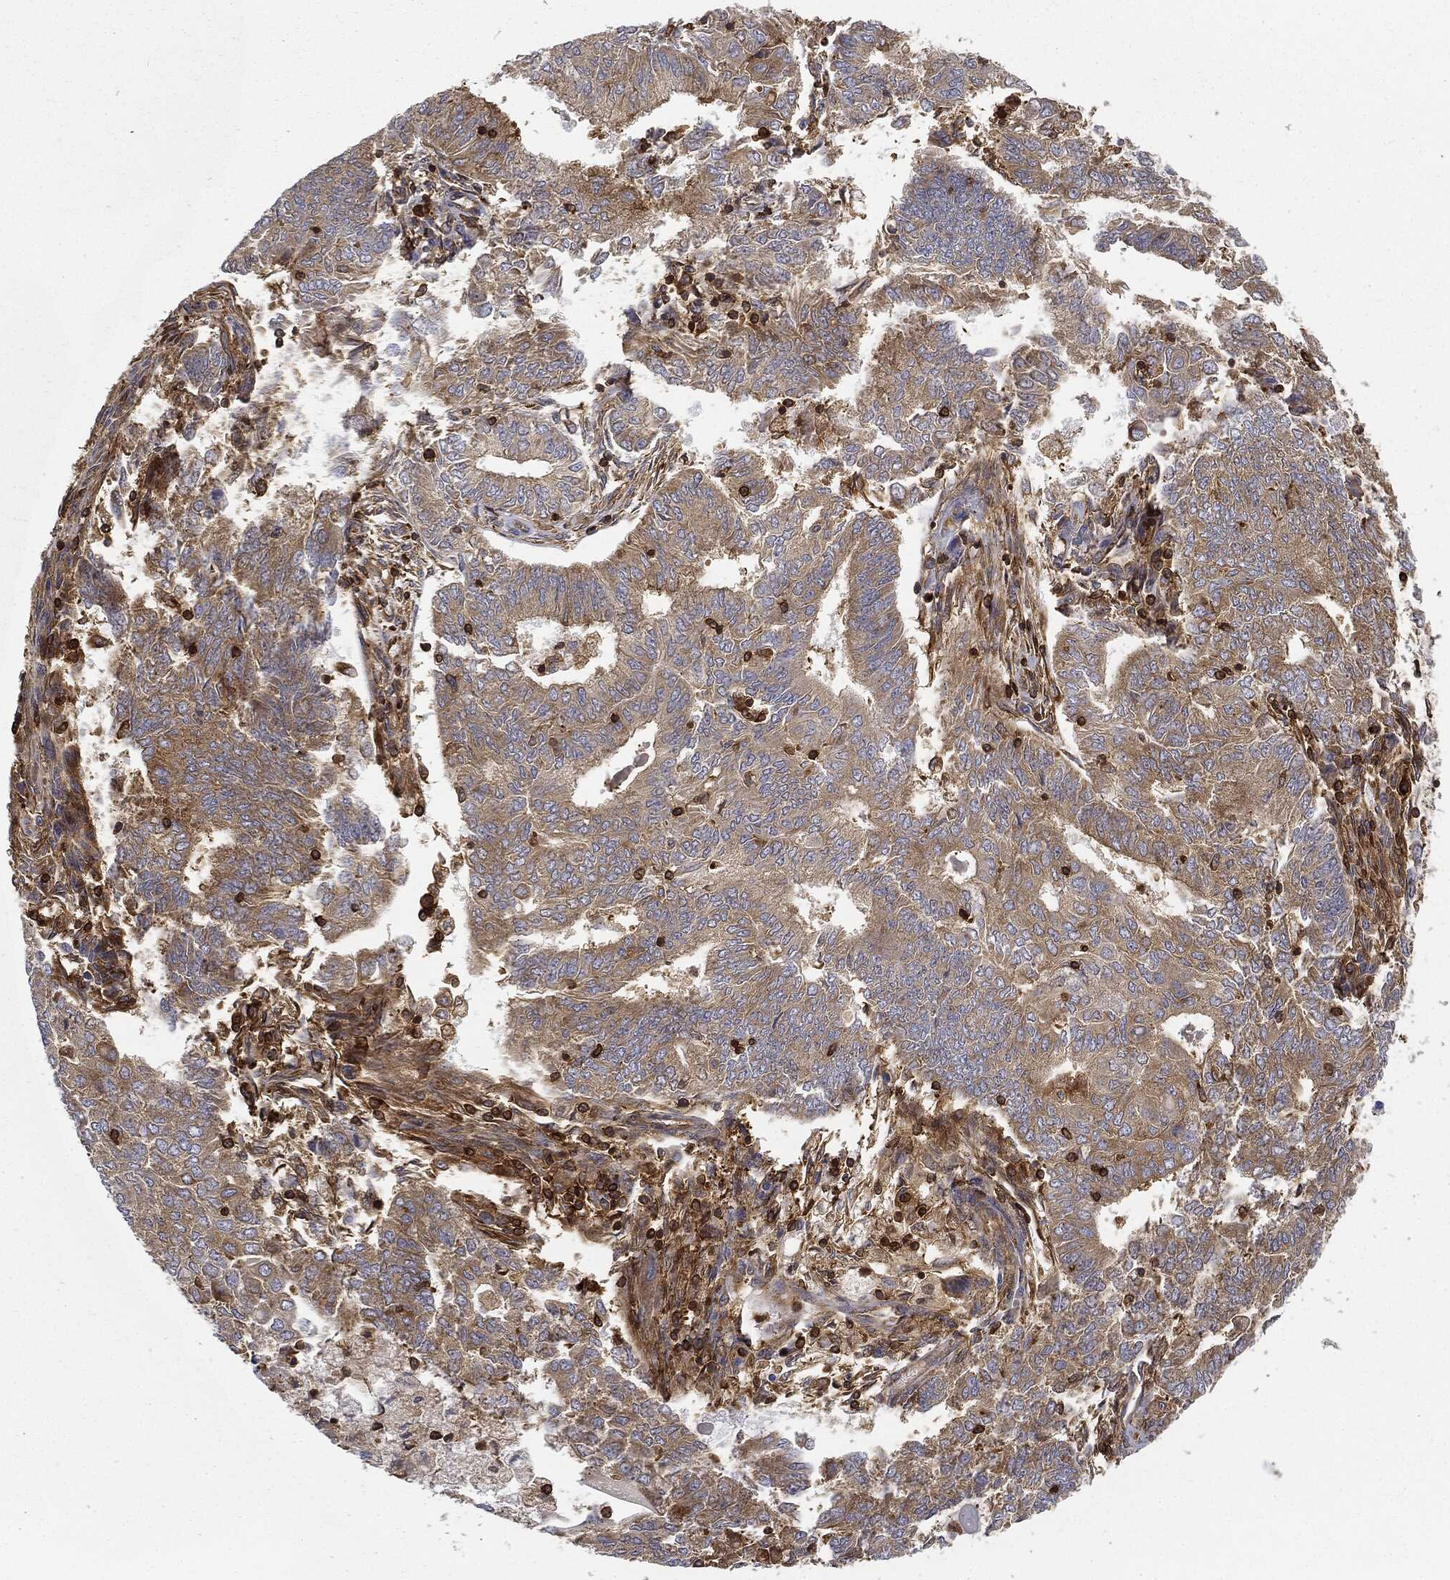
{"staining": {"intensity": "weak", "quantity": "25%-75%", "location": "cytoplasmic/membranous"}, "tissue": "endometrial cancer", "cell_type": "Tumor cells", "image_type": "cancer", "snomed": [{"axis": "morphology", "description": "Adenocarcinoma, NOS"}, {"axis": "topography", "description": "Endometrium"}], "caption": "Endometrial adenocarcinoma stained for a protein shows weak cytoplasmic/membranous positivity in tumor cells. Nuclei are stained in blue.", "gene": "WDR1", "patient": {"sex": "female", "age": 62}}